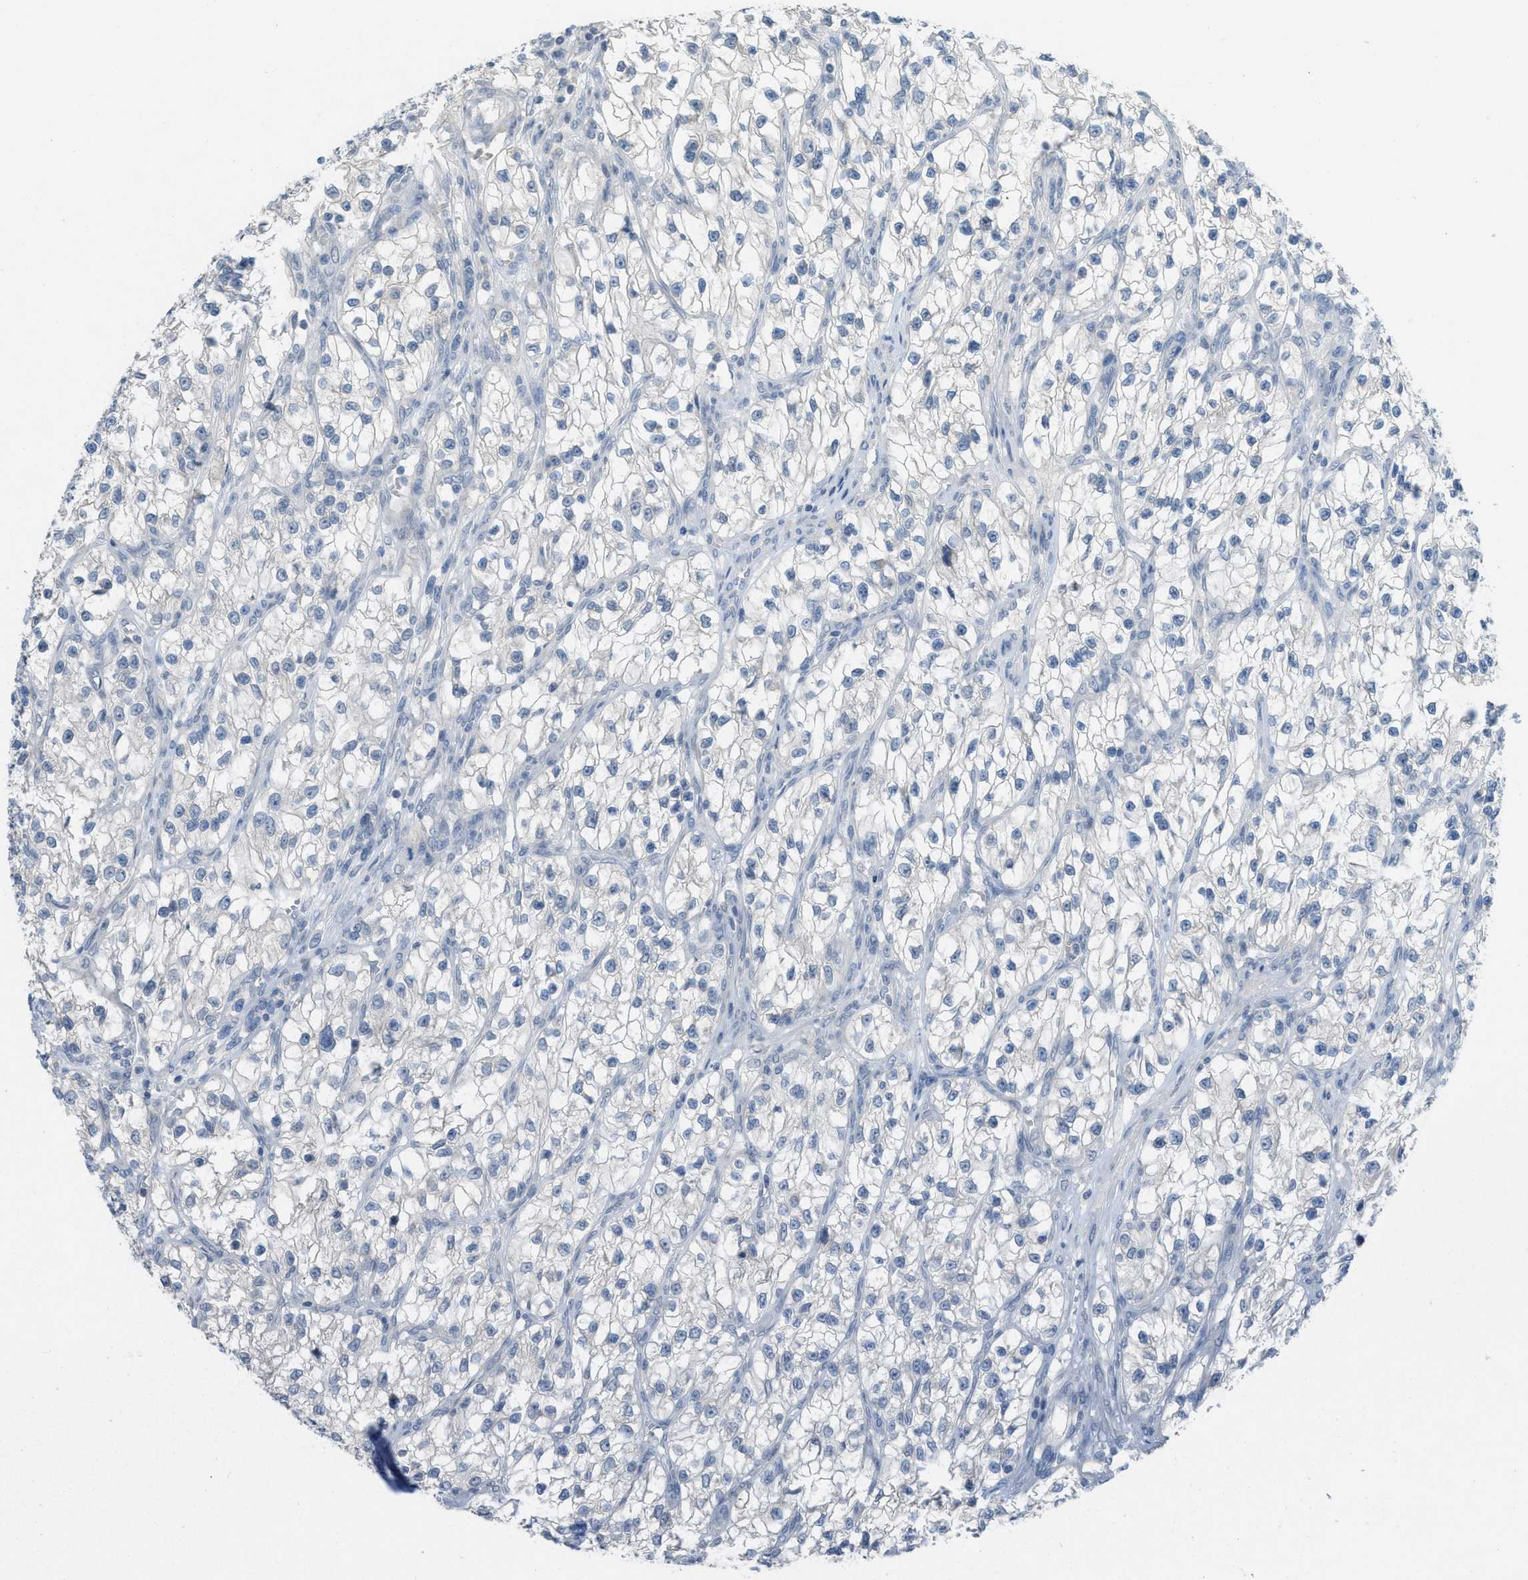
{"staining": {"intensity": "negative", "quantity": "none", "location": "none"}, "tissue": "renal cancer", "cell_type": "Tumor cells", "image_type": "cancer", "snomed": [{"axis": "morphology", "description": "Adenocarcinoma, NOS"}, {"axis": "topography", "description": "Kidney"}], "caption": "Tumor cells show no significant protein expression in renal adenocarcinoma.", "gene": "TXNDC2", "patient": {"sex": "female", "age": 57}}